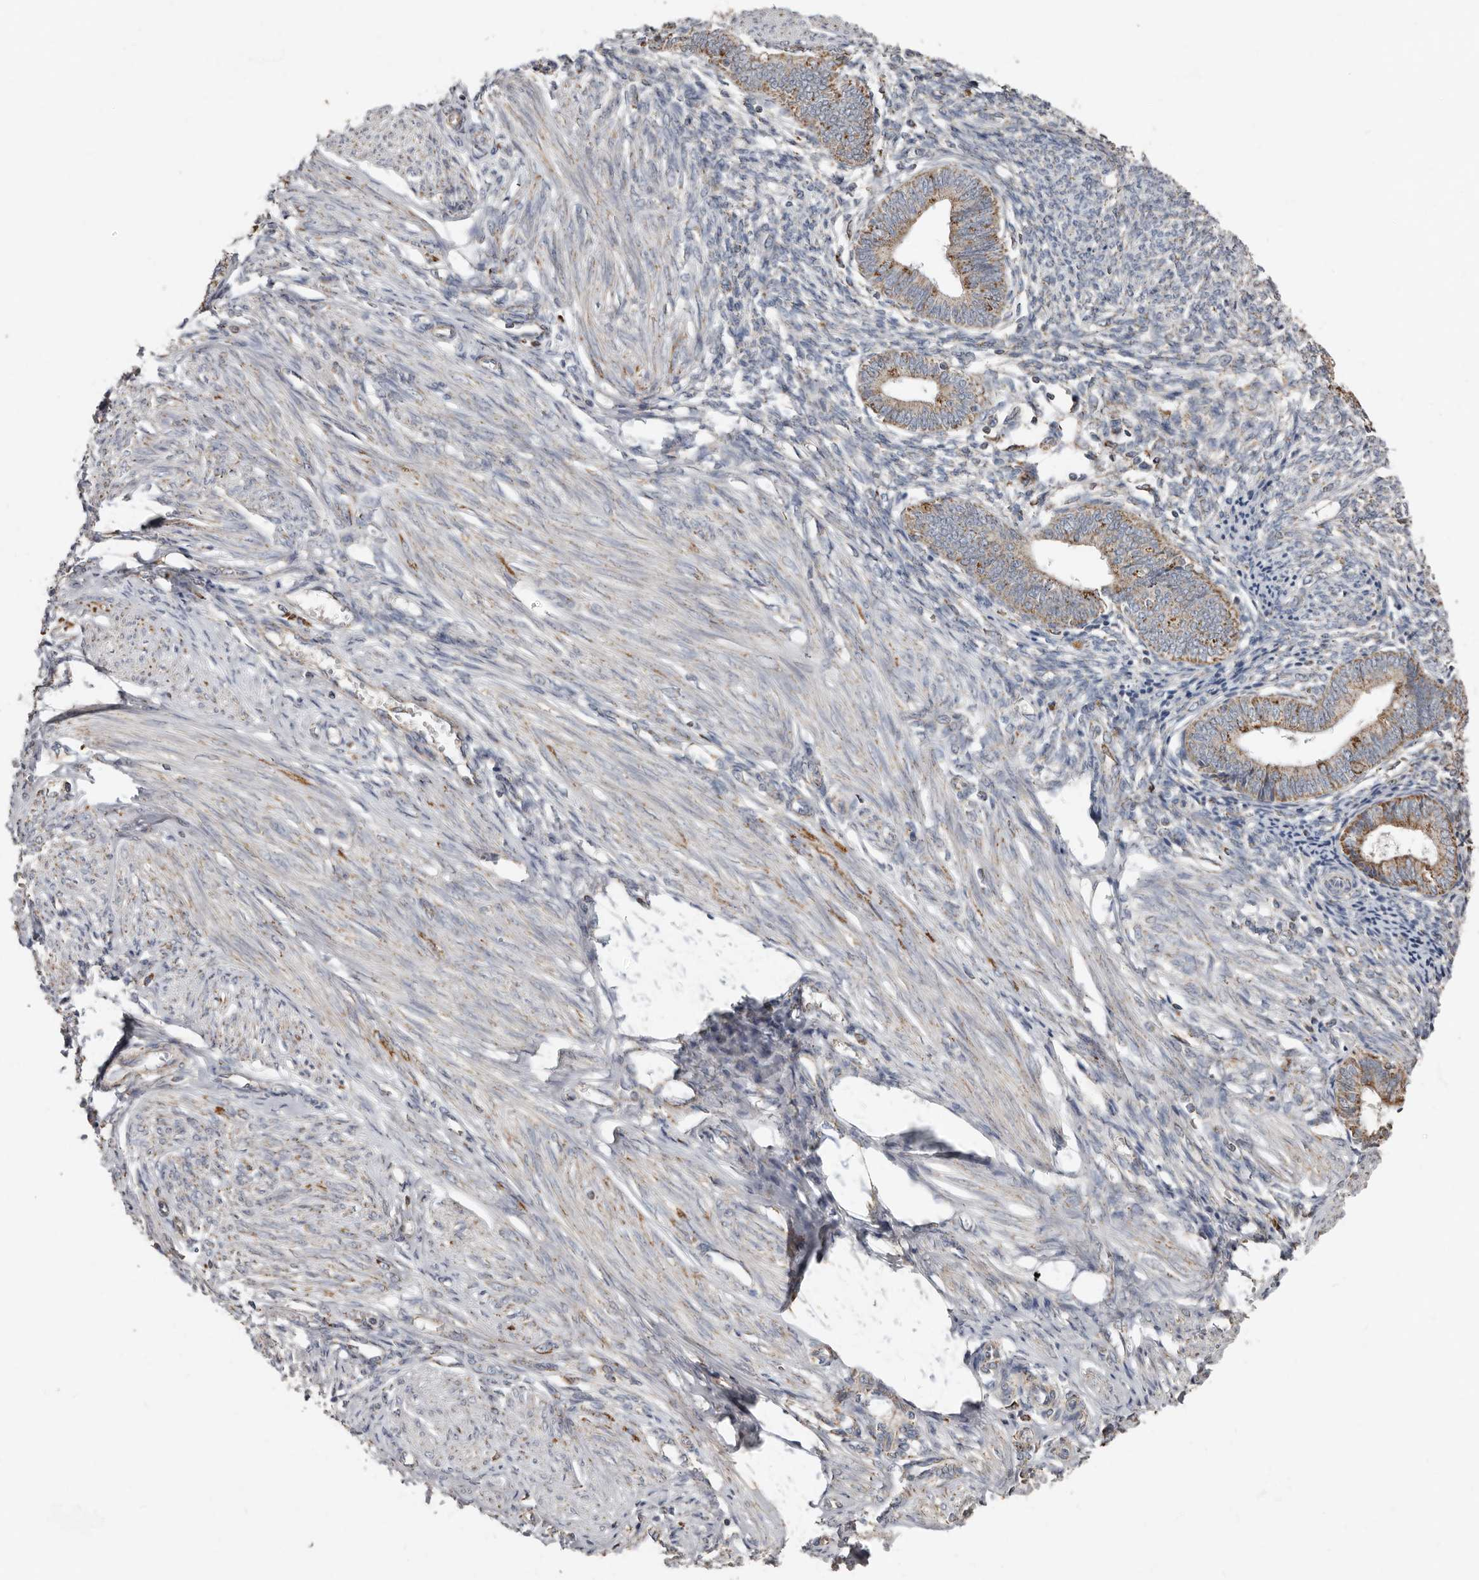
{"staining": {"intensity": "weak", "quantity": "<25%", "location": "cytoplasmic/membranous"}, "tissue": "endometrium", "cell_type": "Cells in endometrial stroma", "image_type": "normal", "snomed": [{"axis": "morphology", "description": "Normal tissue, NOS"}, {"axis": "topography", "description": "Endometrium"}], "caption": "Immunohistochemistry (IHC) photomicrograph of unremarkable endometrium stained for a protein (brown), which displays no positivity in cells in endometrial stroma.", "gene": "KIF26B", "patient": {"sex": "female", "age": 46}}